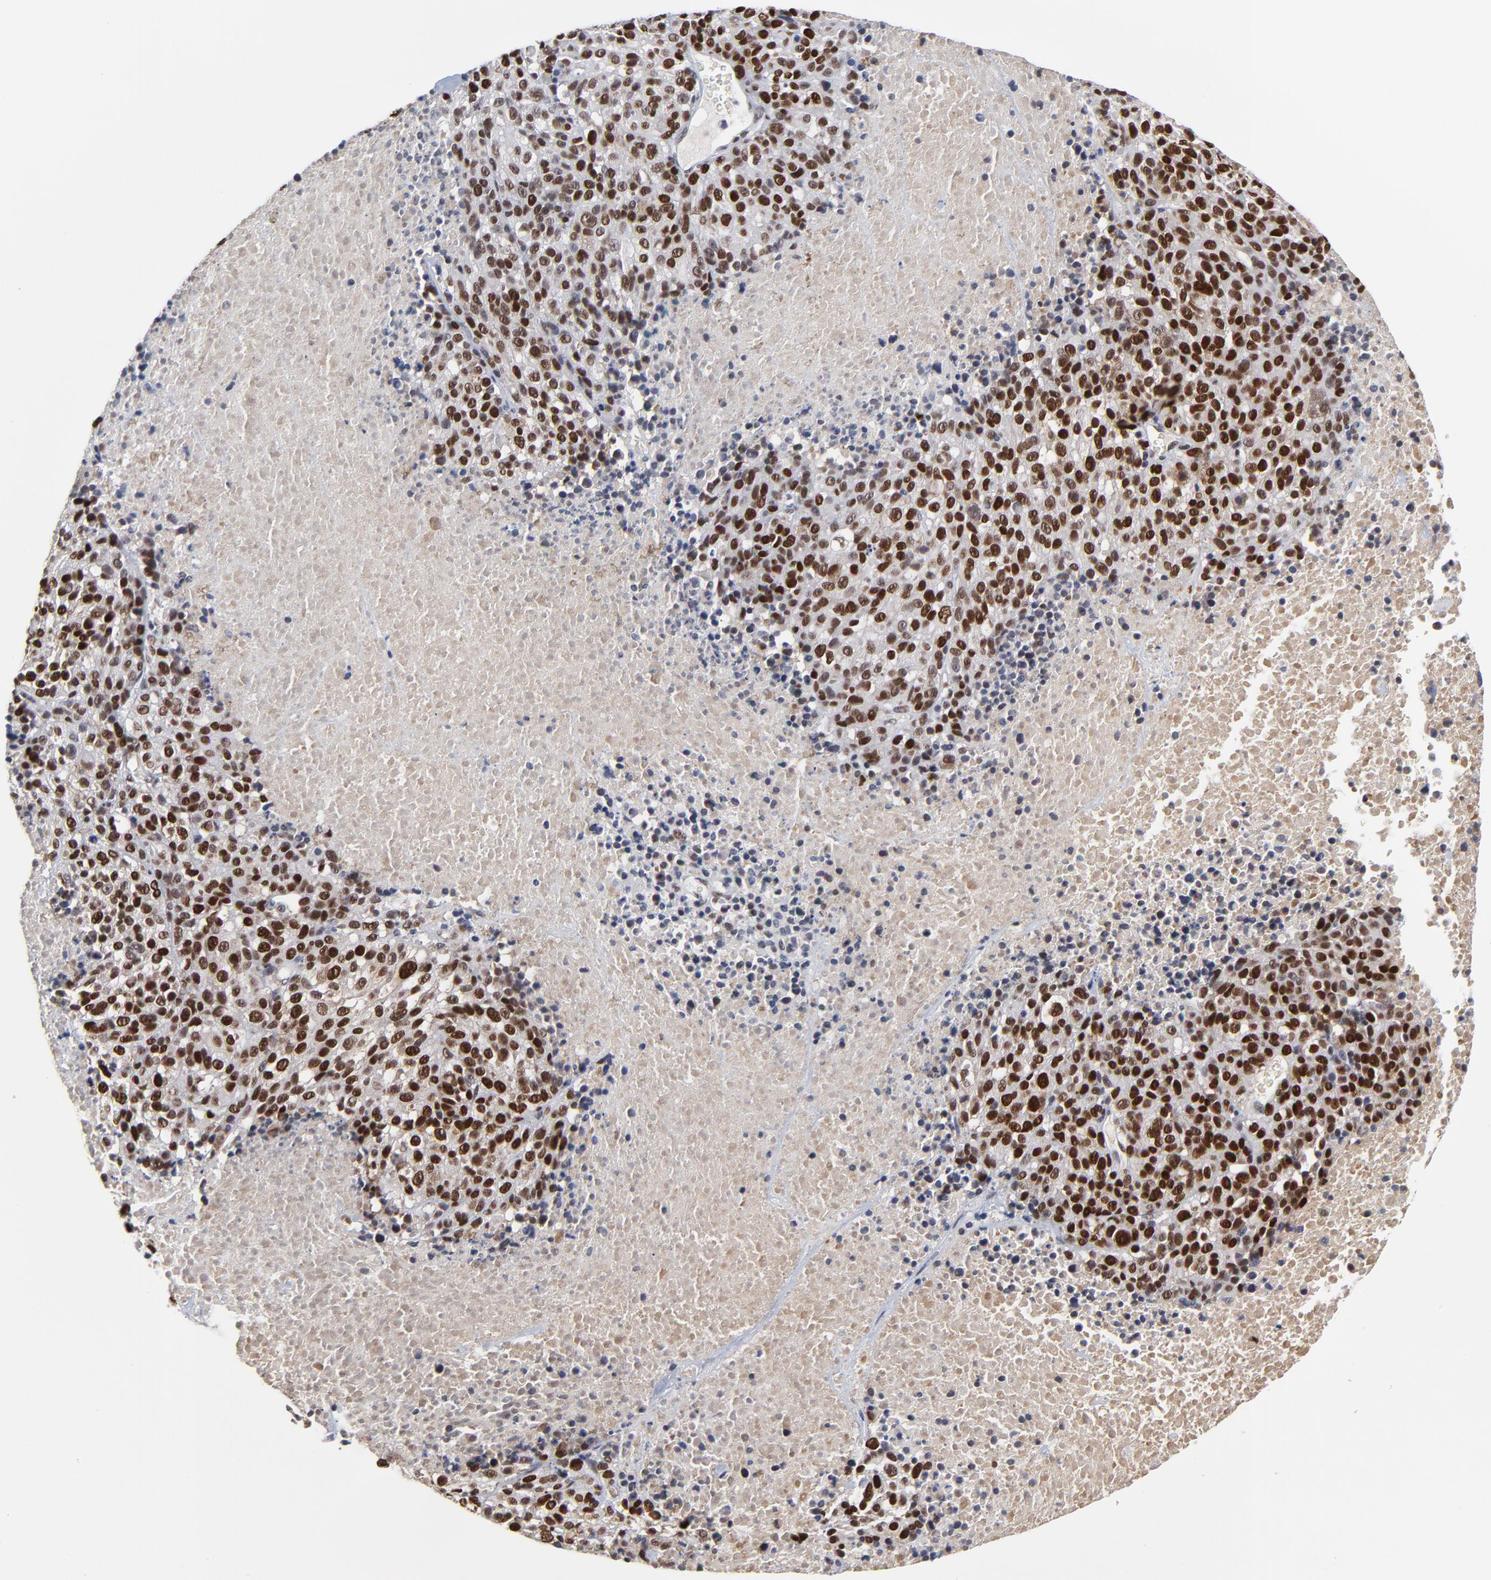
{"staining": {"intensity": "strong", "quantity": ">75%", "location": "nuclear"}, "tissue": "melanoma", "cell_type": "Tumor cells", "image_type": "cancer", "snomed": [{"axis": "morphology", "description": "Malignant melanoma, Metastatic site"}, {"axis": "topography", "description": "Cerebral cortex"}], "caption": "This is an image of immunohistochemistry (IHC) staining of malignant melanoma (metastatic site), which shows strong staining in the nuclear of tumor cells.", "gene": "OGFOD1", "patient": {"sex": "female", "age": 52}}